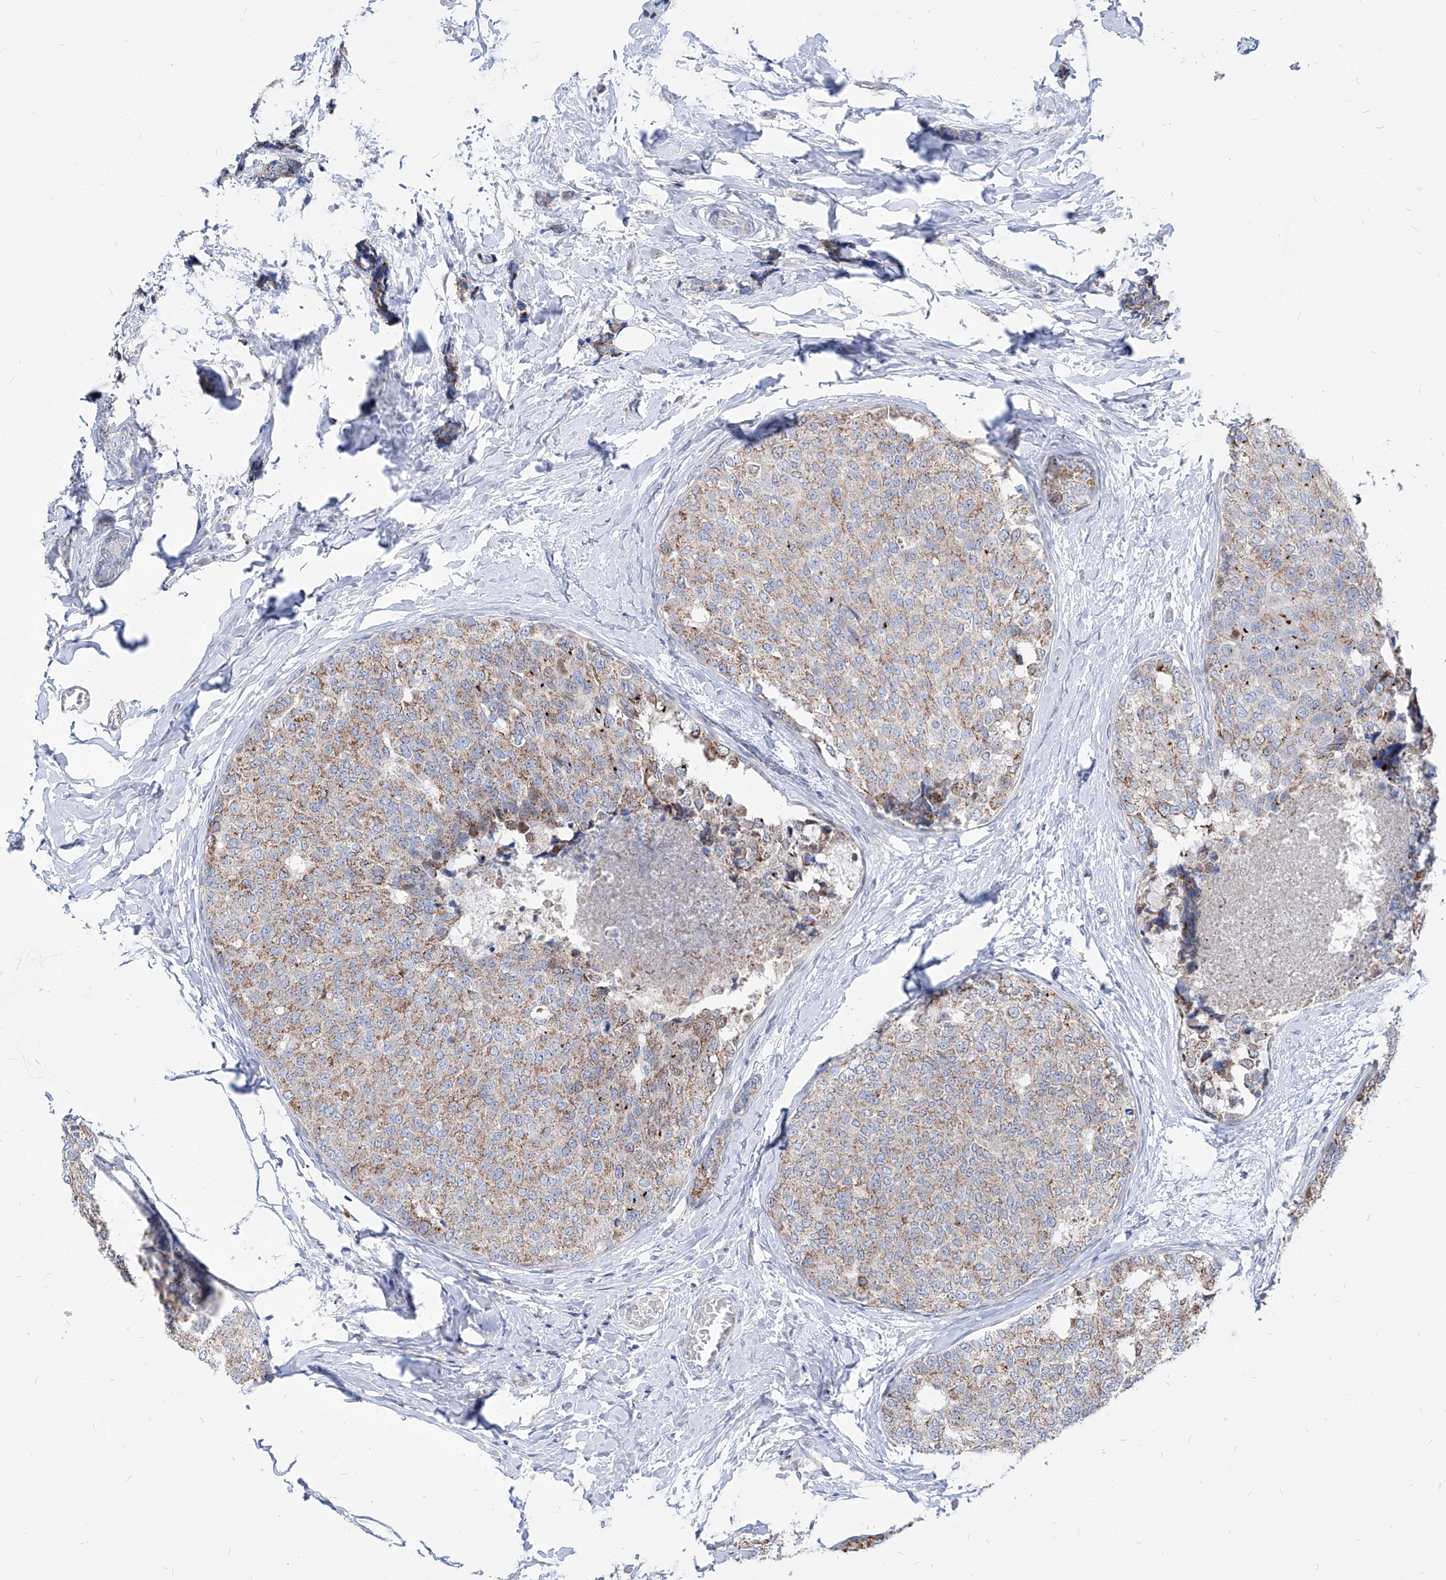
{"staining": {"intensity": "weak", "quantity": "25%-75%", "location": "cytoplasmic/membranous"}, "tissue": "breast cancer", "cell_type": "Tumor cells", "image_type": "cancer", "snomed": [{"axis": "morphology", "description": "Normal tissue, NOS"}, {"axis": "morphology", "description": "Duct carcinoma"}, {"axis": "topography", "description": "Breast"}], "caption": "Brown immunohistochemical staining in human breast cancer exhibits weak cytoplasmic/membranous expression in approximately 25%-75% of tumor cells.", "gene": "AGPS", "patient": {"sex": "female", "age": 43}}